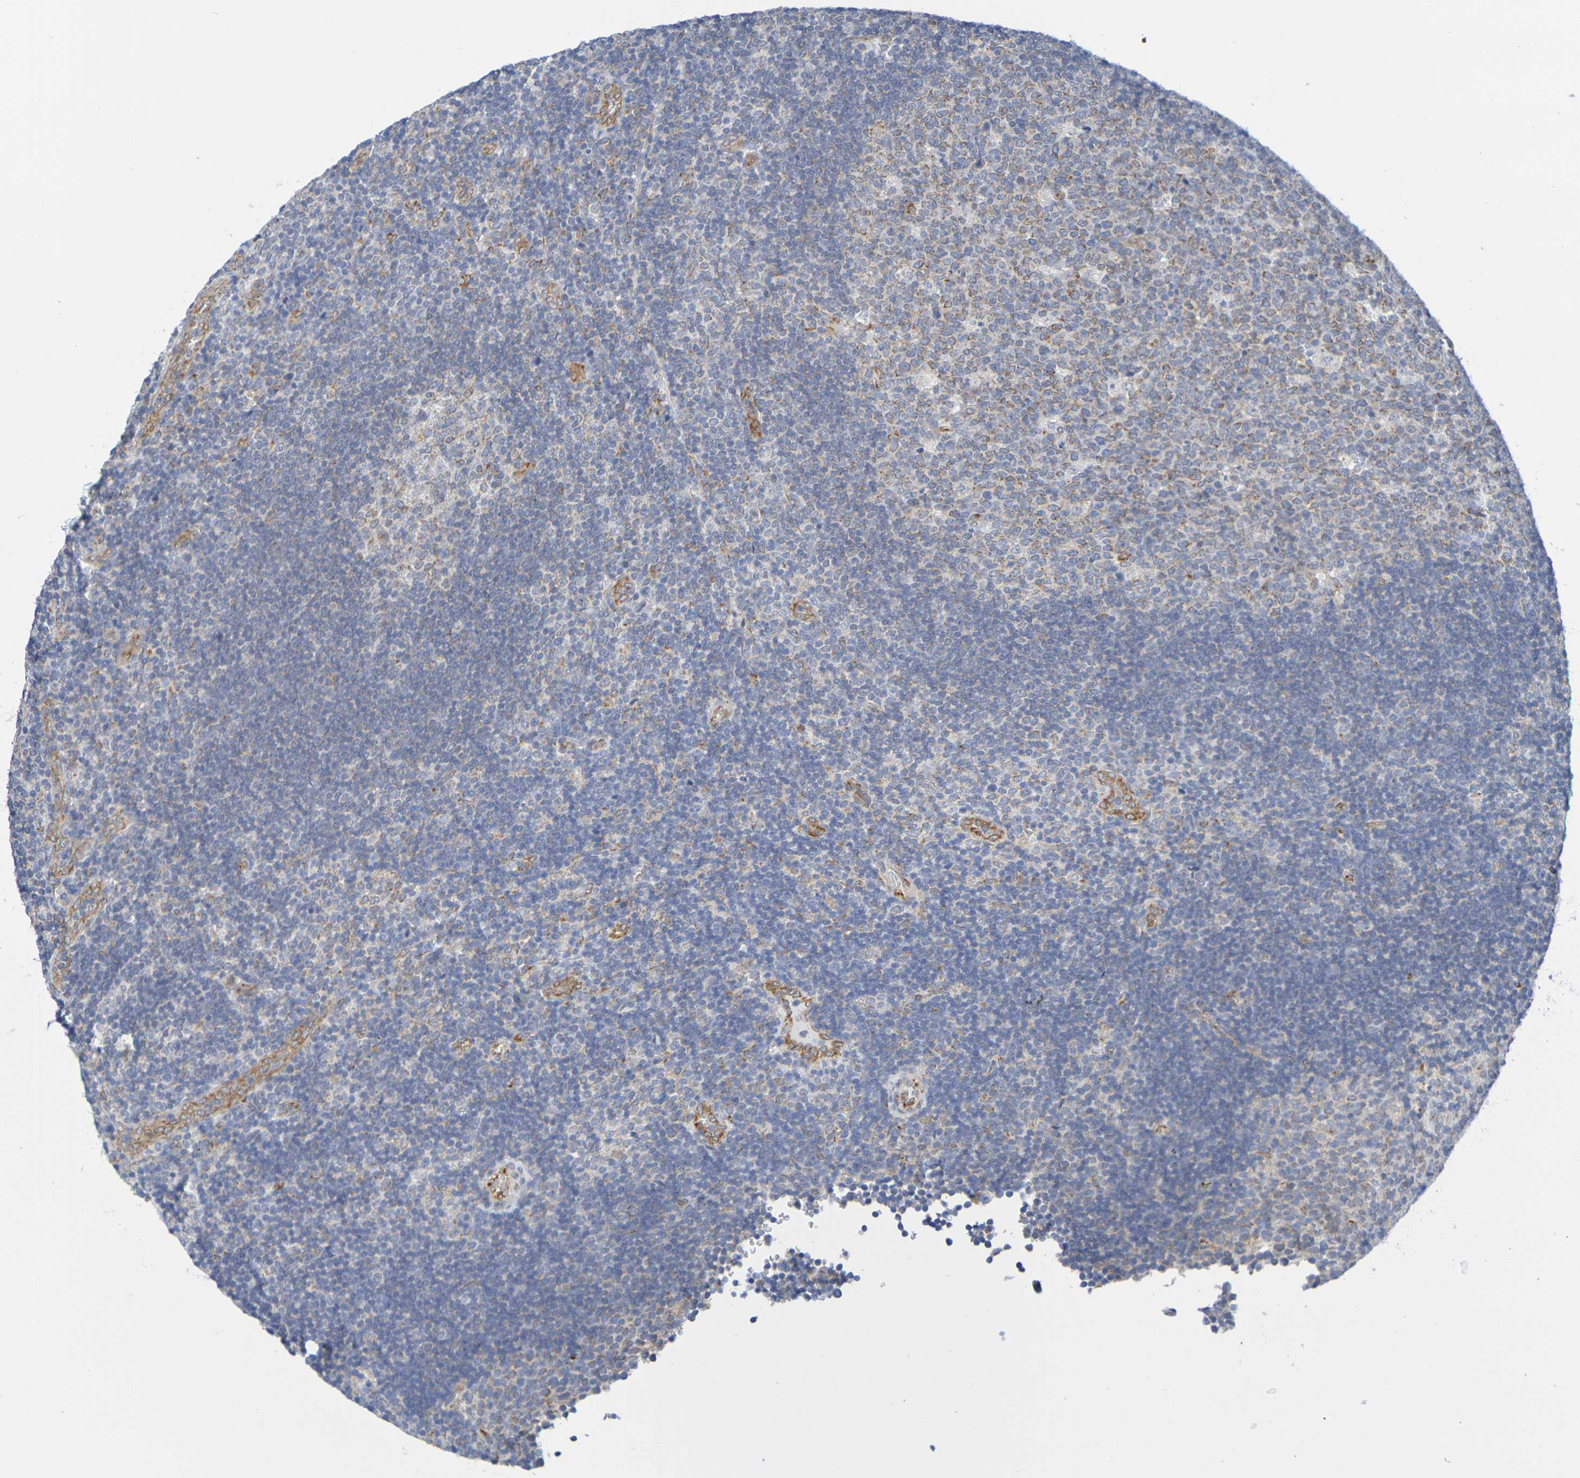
{"staining": {"intensity": "moderate", "quantity": "<25%", "location": "cytoplasmic/membranous"}, "tissue": "lymph node", "cell_type": "Germinal center cells", "image_type": "normal", "snomed": [{"axis": "morphology", "description": "Normal tissue, NOS"}, {"axis": "topography", "description": "Lymph node"}, {"axis": "topography", "description": "Salivary gland"}], "caption": "IHC micrograph of benign human lymph node stained for a protein (brown), which reveals low levels of moderate cytoplasmic/membranous expression in approximately <25% of germinal center cells.", "gene": "TMCC3", "patient": {"sex": "male", "age": 8}}